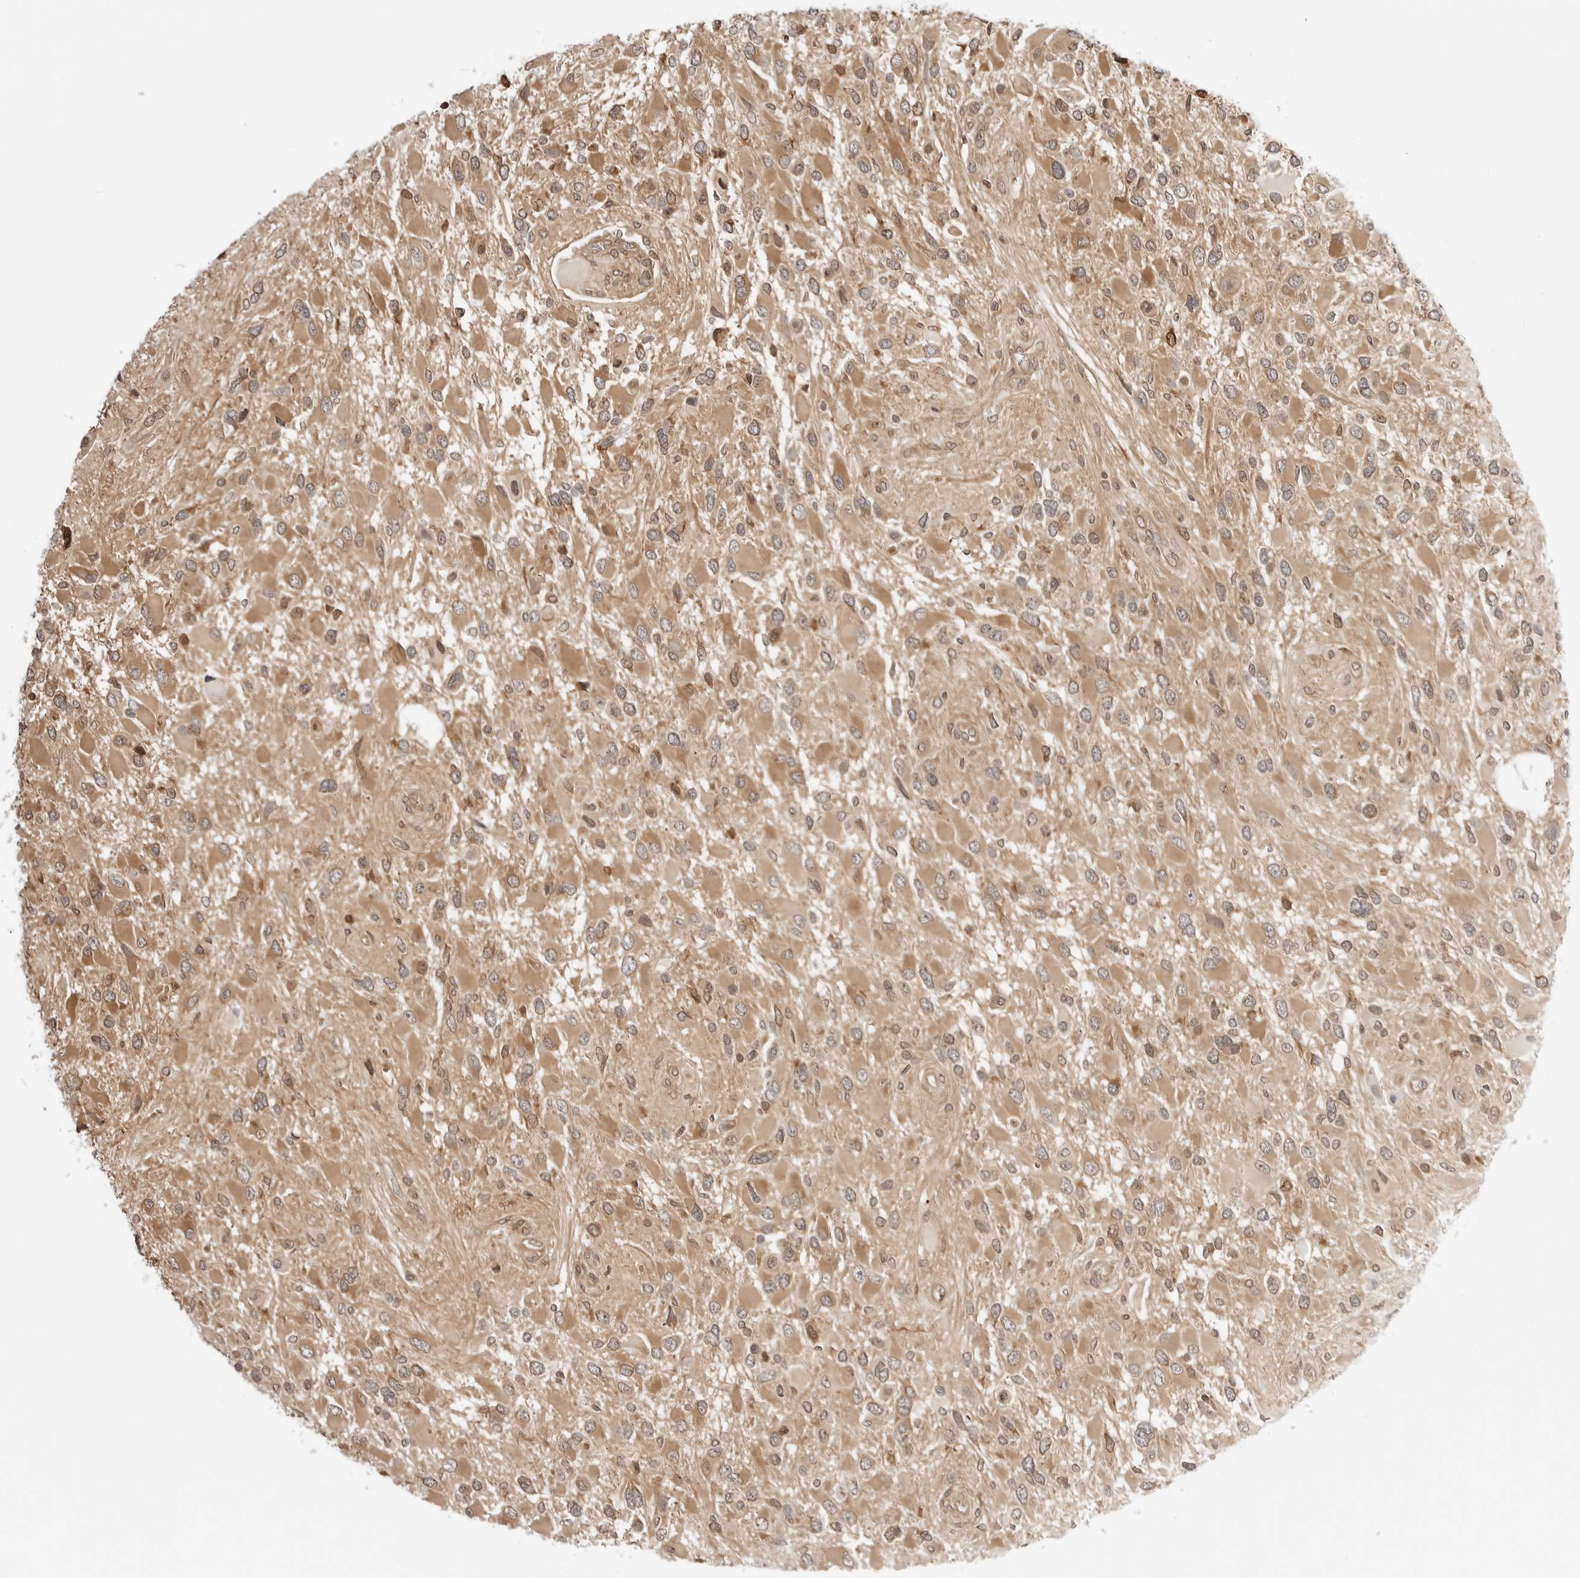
{"staining": {"intensity": "moderate", "quantity": ">75%", "location": "cytoplasmic/membranous"}, "tissue": "glioma", "cell_type": "Tumor cells", "image_type": "cancer", "snomed": [{"axis": "morphology", "description": "Glioma, malignant, High grade"}, {"axis": "topography", "description": "Brain"}], "caption": "High-grade glioma (malignant) was stained to show a protein in brown. There is medium levels of moderate cytoplasmic/membranous staining in approximately >75% of tumor cells. (brown staining indicates protein expression, while blue staining denotes nuclei).", "gene": "NUDC", "patient": {"sex": "male", "age": 53}}